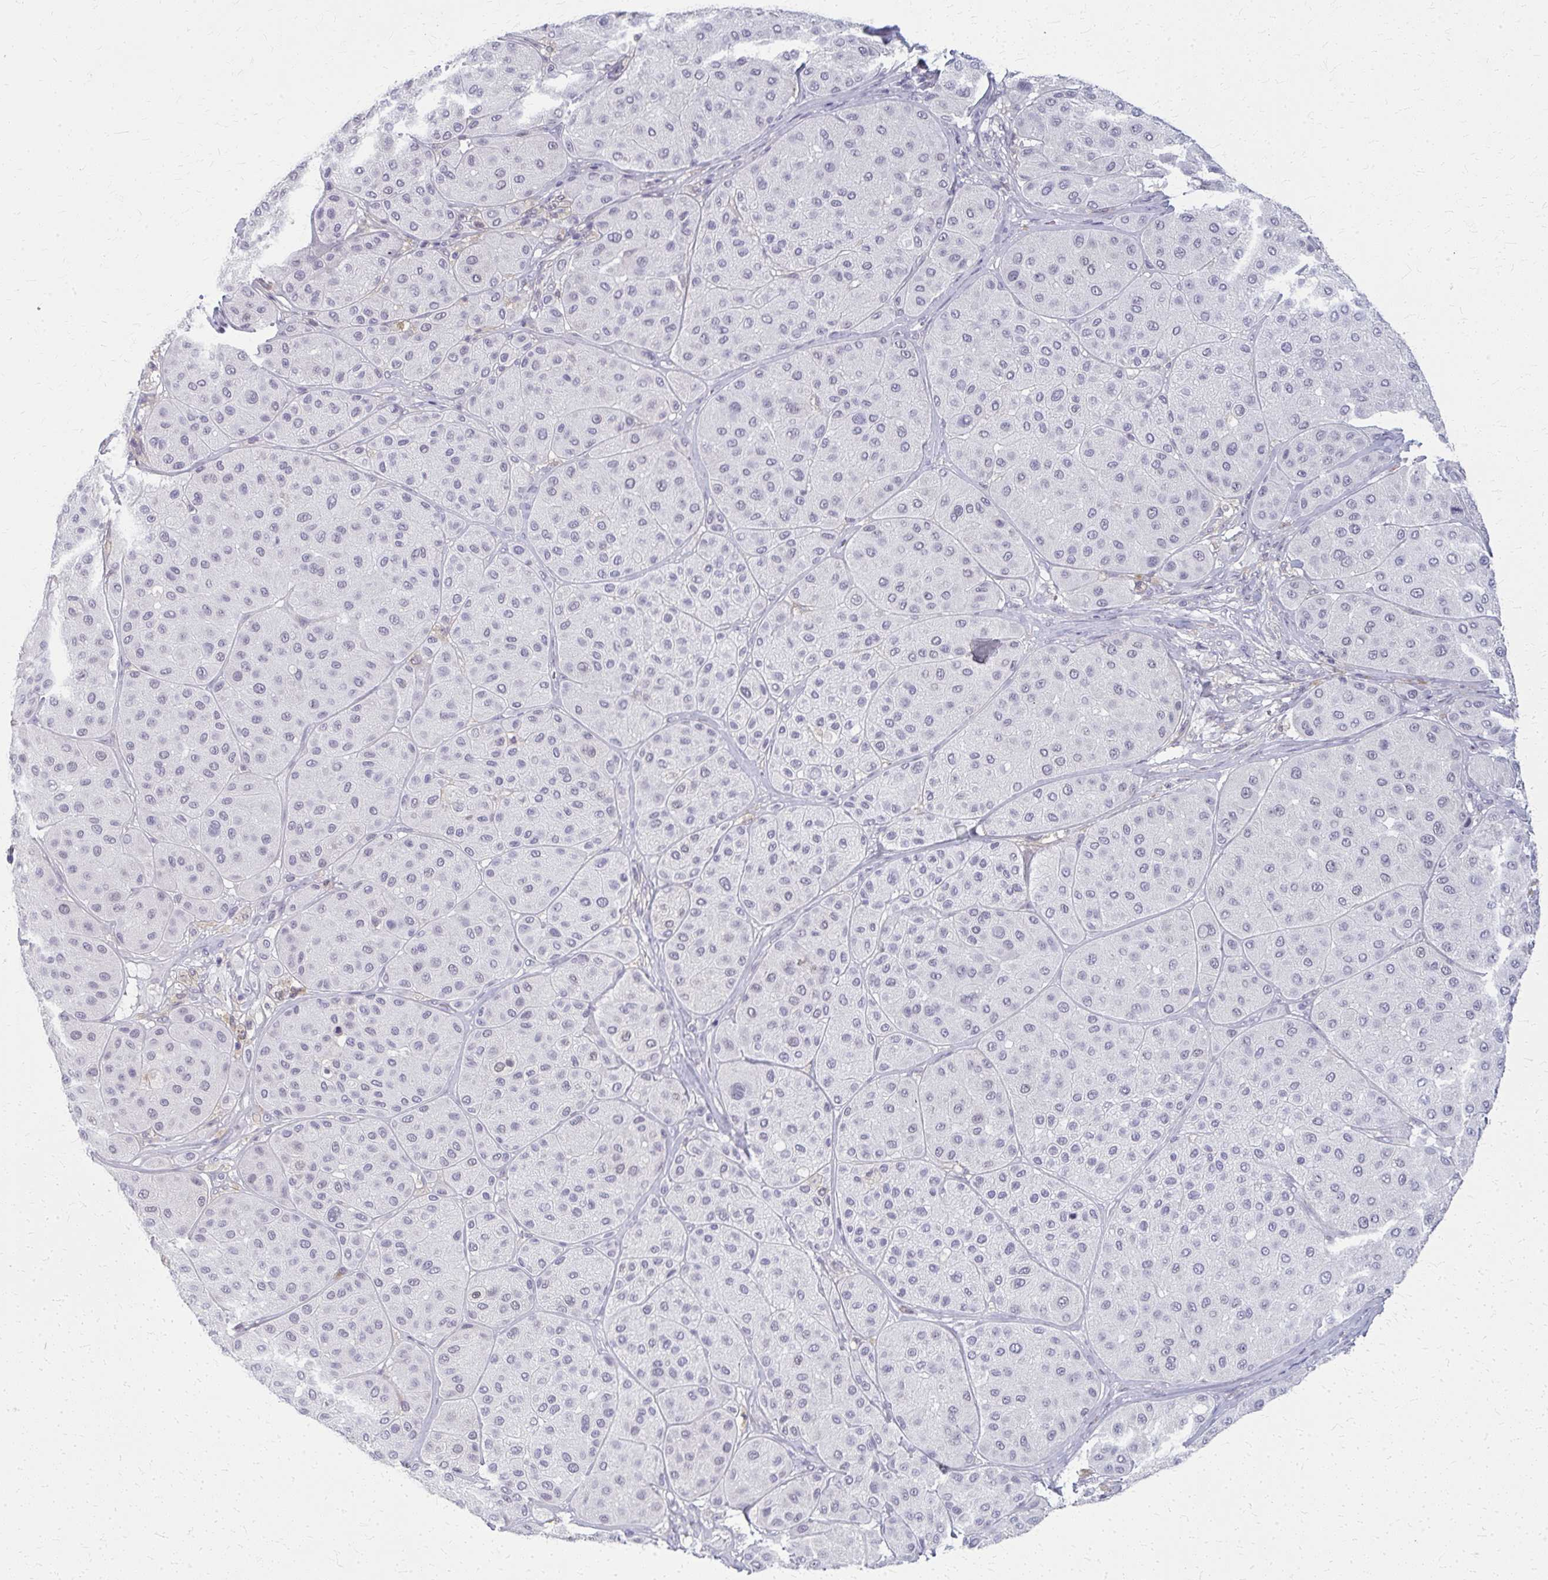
{"staining": {"intensity": "negative", "quantity": "none", "location": "none"}, "tissue": "melanoma", "cell_type": "Tumor cells", "image_type": "cancer", "snomed": [{"axis": "morphology", "description": "Malignant melanoma, Metastatic site"}, {"axis": "topography", "description": "Smooth muscle"}], "caption": "Protein analysis of melanoma displays no significant positivity in tumor cells.", "gene": "CASQ2", "patient": {"sex": "male", "age": 41}}